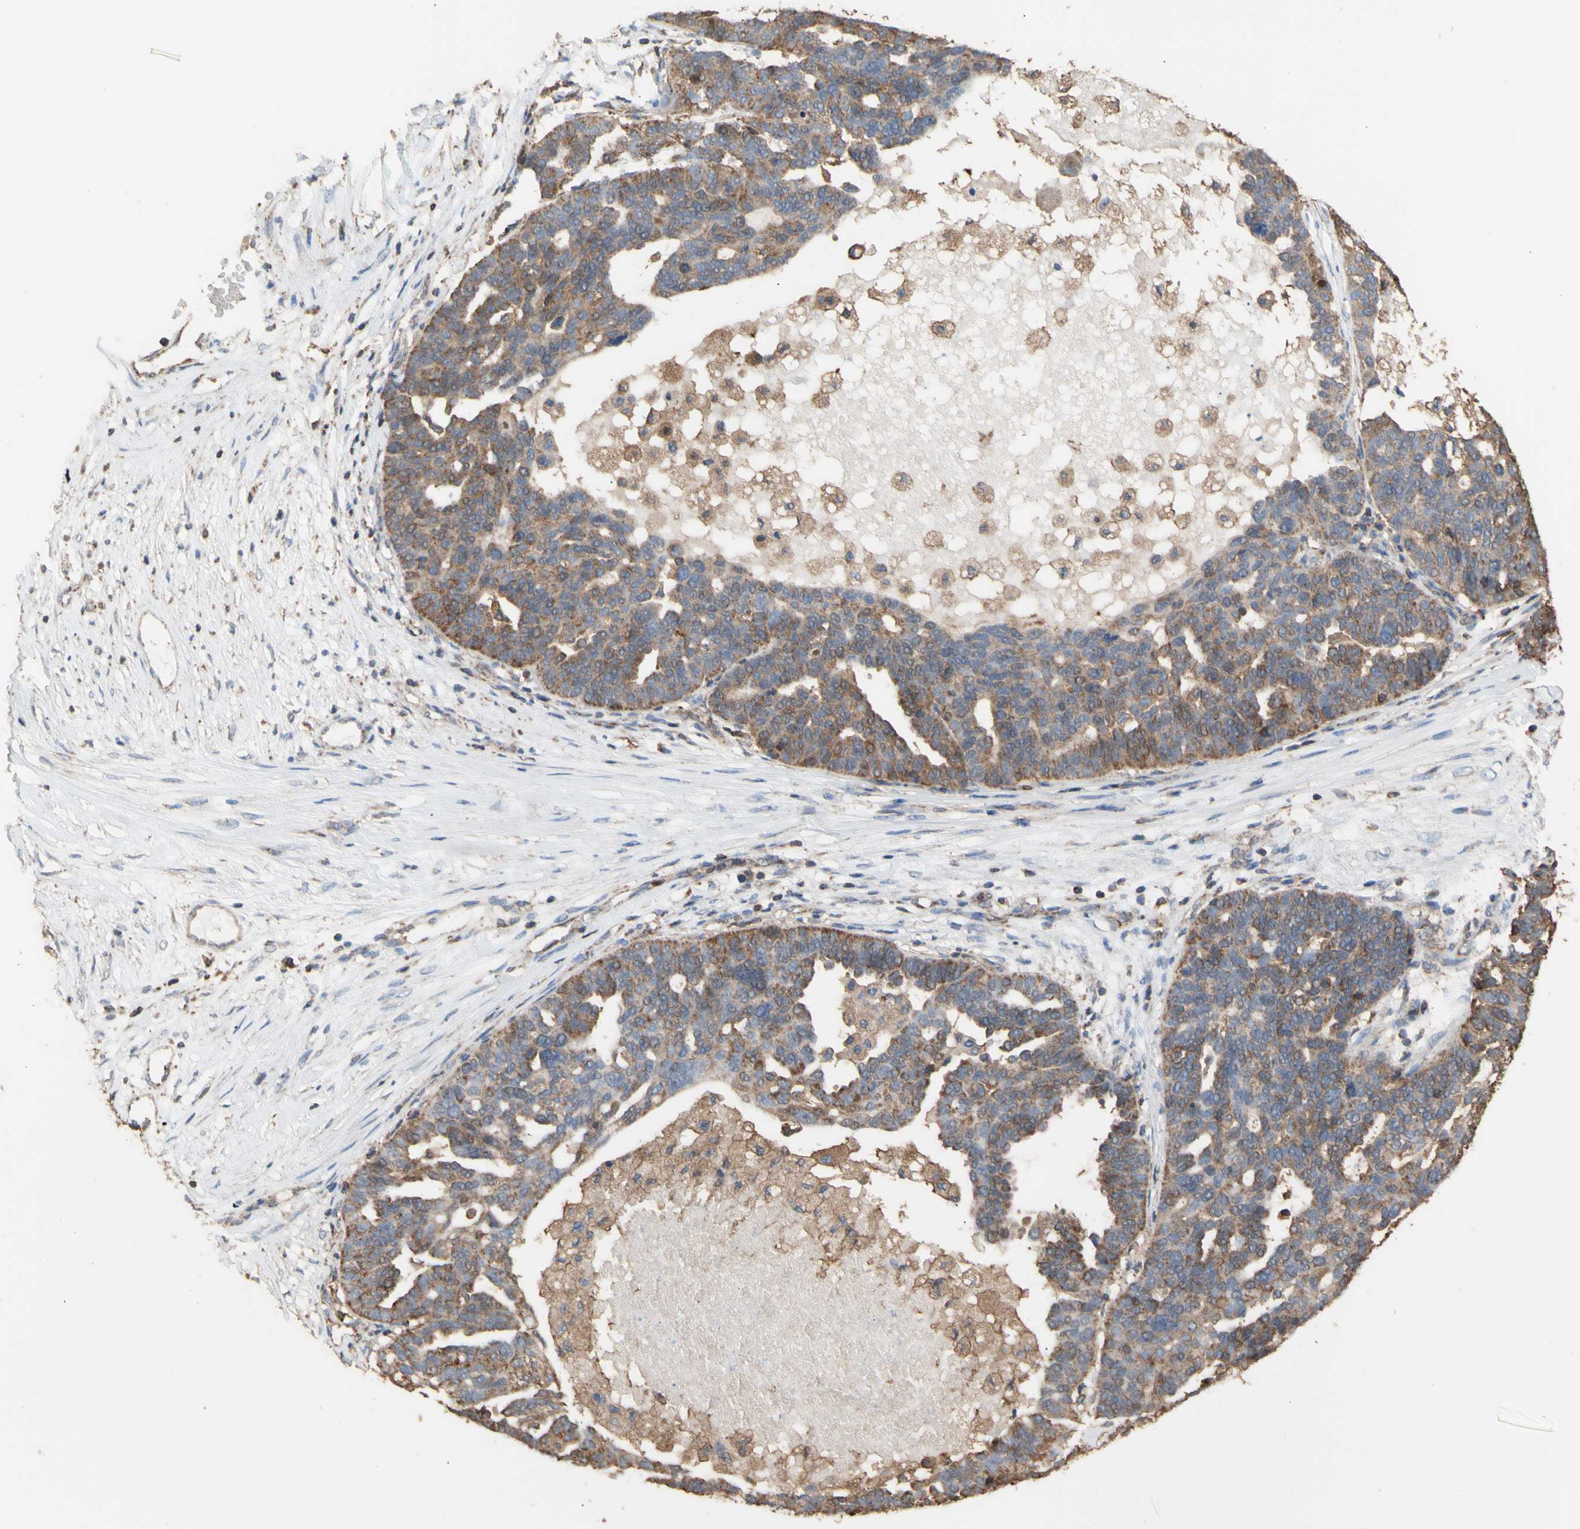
{"staining": {"intensity": "moderate", "quantity": ">75%", "location": "cytoplasmic/membranous"}, "tissue": "ovarian cancer", "cell_type": "Tumor cells", "image_type": "cancer", "snomed": [{"axis": "morphology", "description": "Cystadenocarcinoma, serous, NOS"}, {"axis": "topography", "description": "Ovary"}], "caption": "Human ovarian cancer stained with a protein marker exhibits moderate staining in tumor cells.", "gene": "ALDH9A1", "patient": {"sex": "female", "age": 59}}